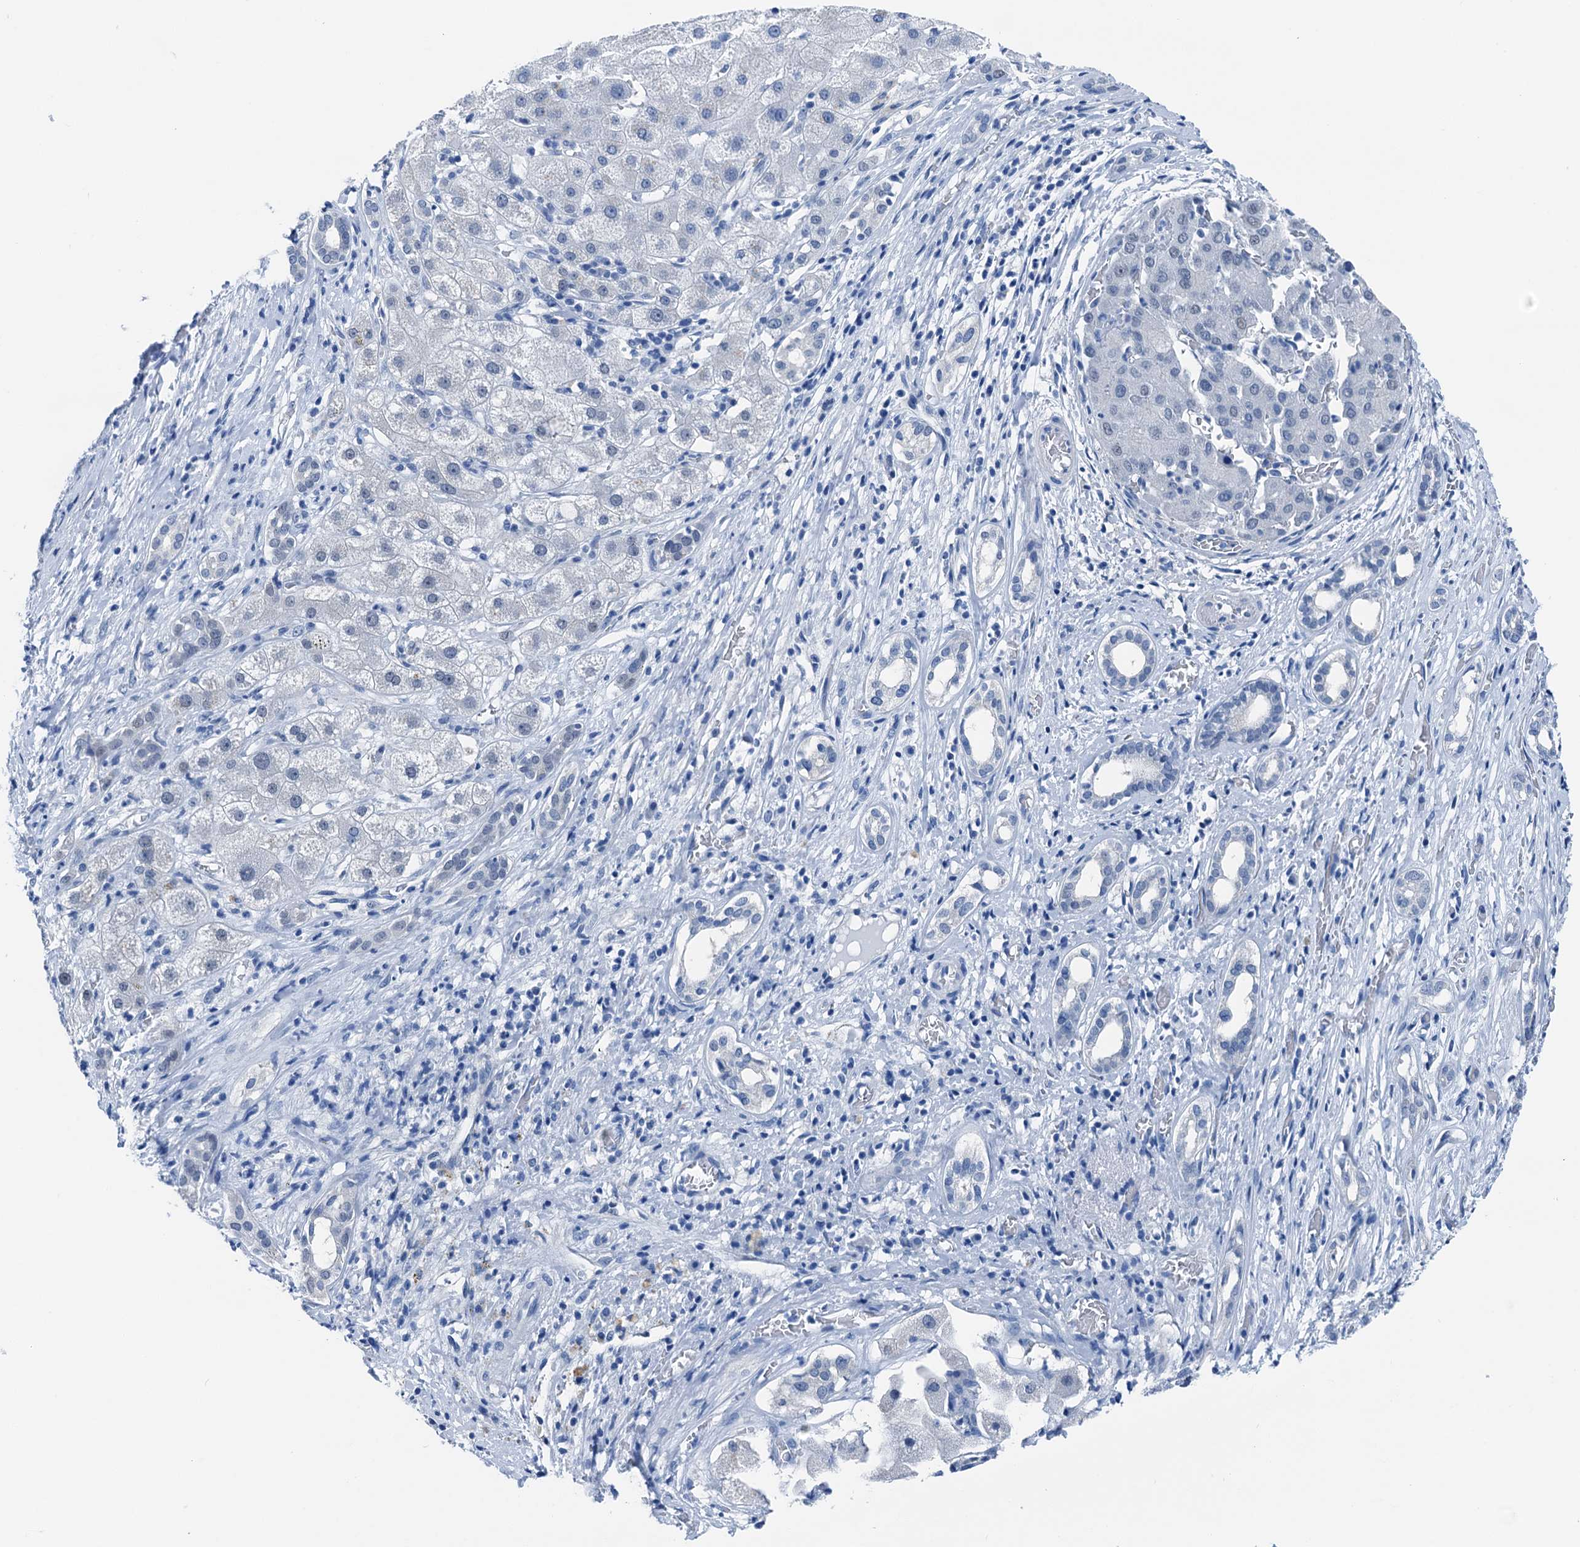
{"staining": {"intensity": "negative", "quantity": "none", "location": "none"}, "tissue": "liver cancer", "cell_type": "Tumor cells", "image_type": "cancer", "snomed": [{"axis": "morphology", "description": "Carcinoma, Hepatocellular, NOS"}, {"axis": "topography", "description": "Liver"}], "caption": "Liver cancer (hepatocellular carcinoma) stained for a protein using IHC exhibits no staining tumor cells.", "gene": "CBLN3", "patient": {"sex": "male", "age": 65}}